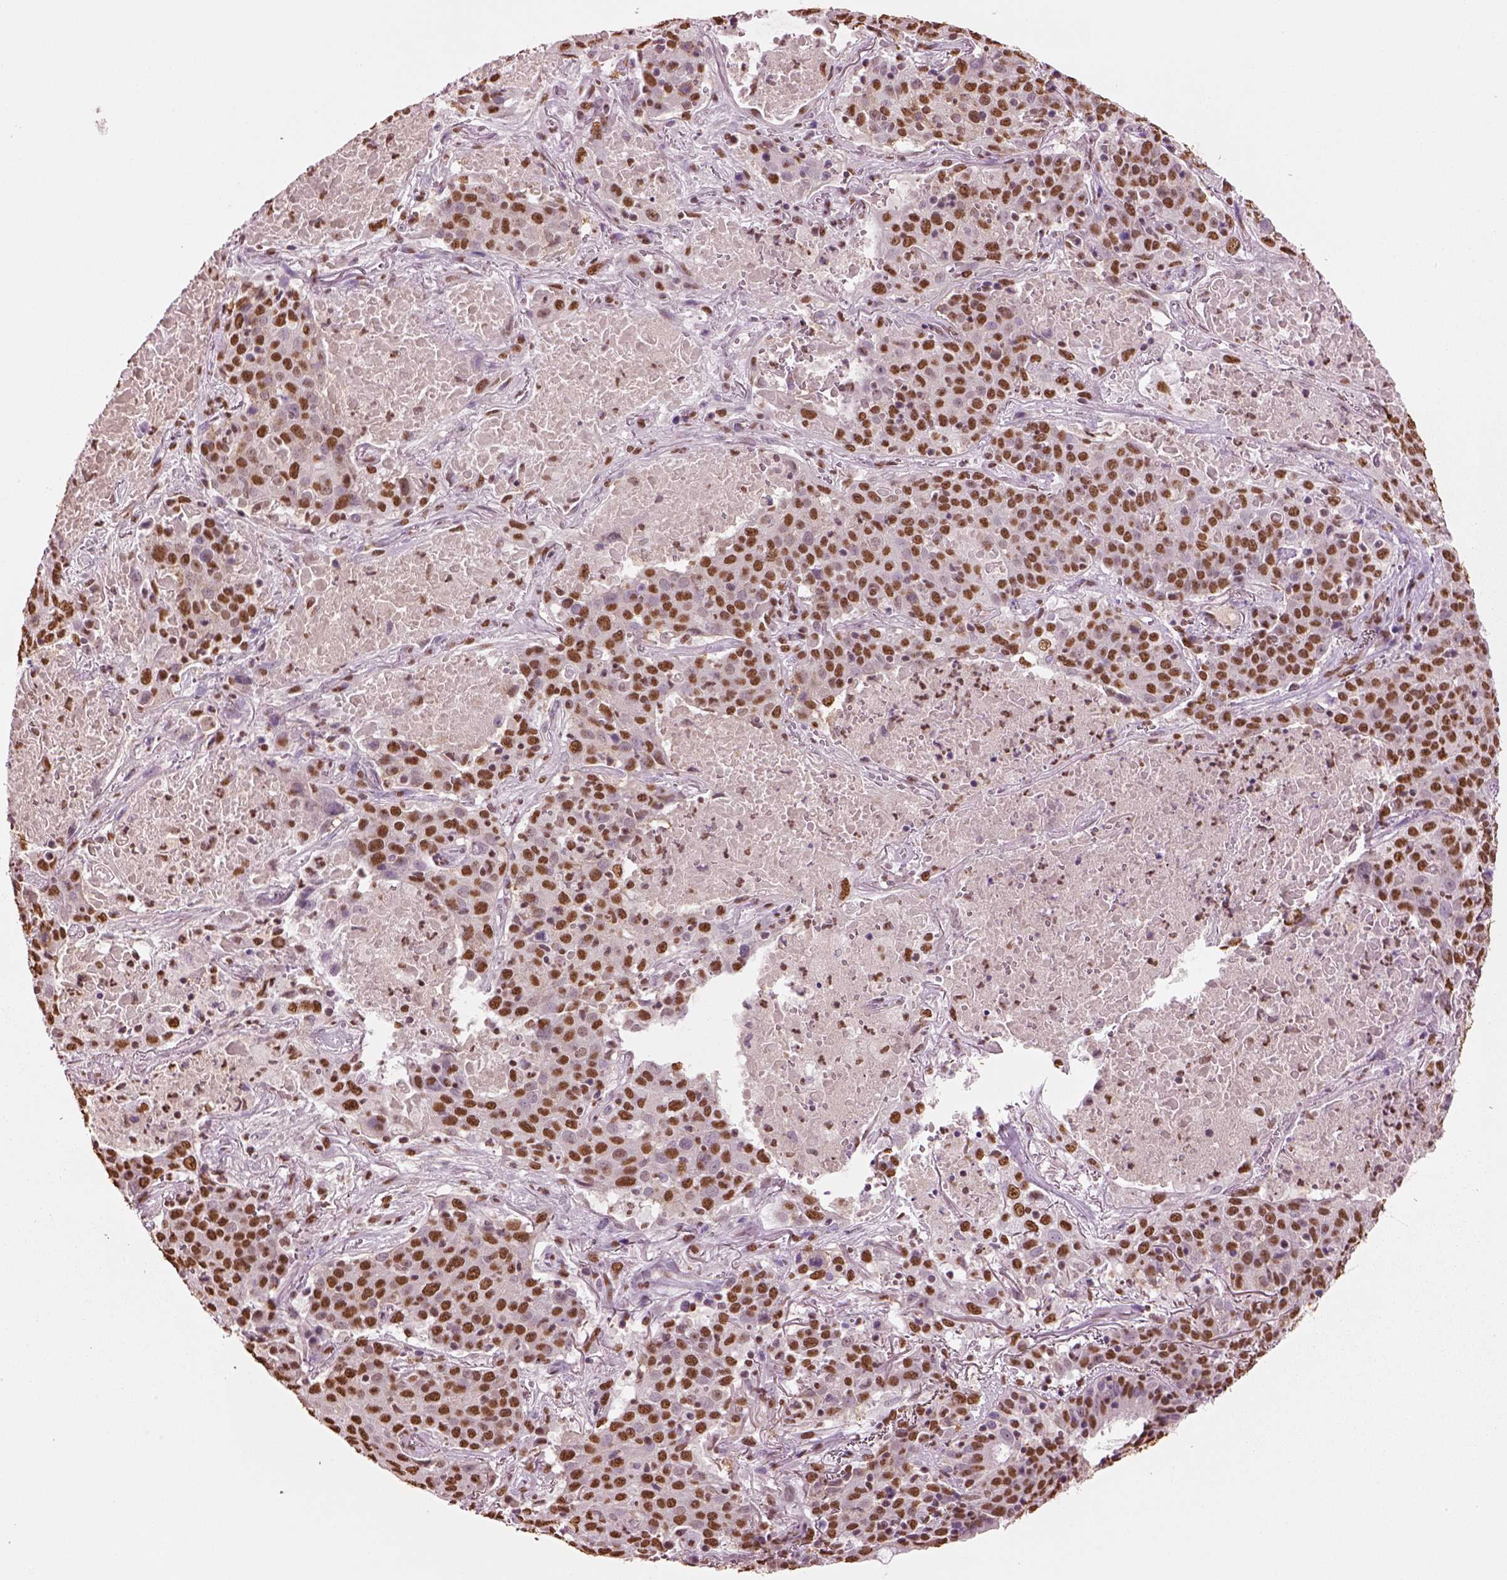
{"staining": {"intensity": "strong", "quantity": ">75%", "location": "nuclear"}, "tissue": "lung cancer", "cell_type": "Tumor cells", "image_type": "cancer", "snomed": [{"axis": "morphology", "description": "Squamous cell carcinoma, NOS"}, {"axis": "topography", "description": "Lung"}], "caption": "This photomicrograph displays lung squamous cell carcinoma stained with immunohistochemistry (IHC) to label a protein in brown. The nuclear of tumor cells show strong positivity for the protein. Nuclei are counter-stained blue.", "gene": "DDX3X", "patient": {"sex": "male", "age": 82}}